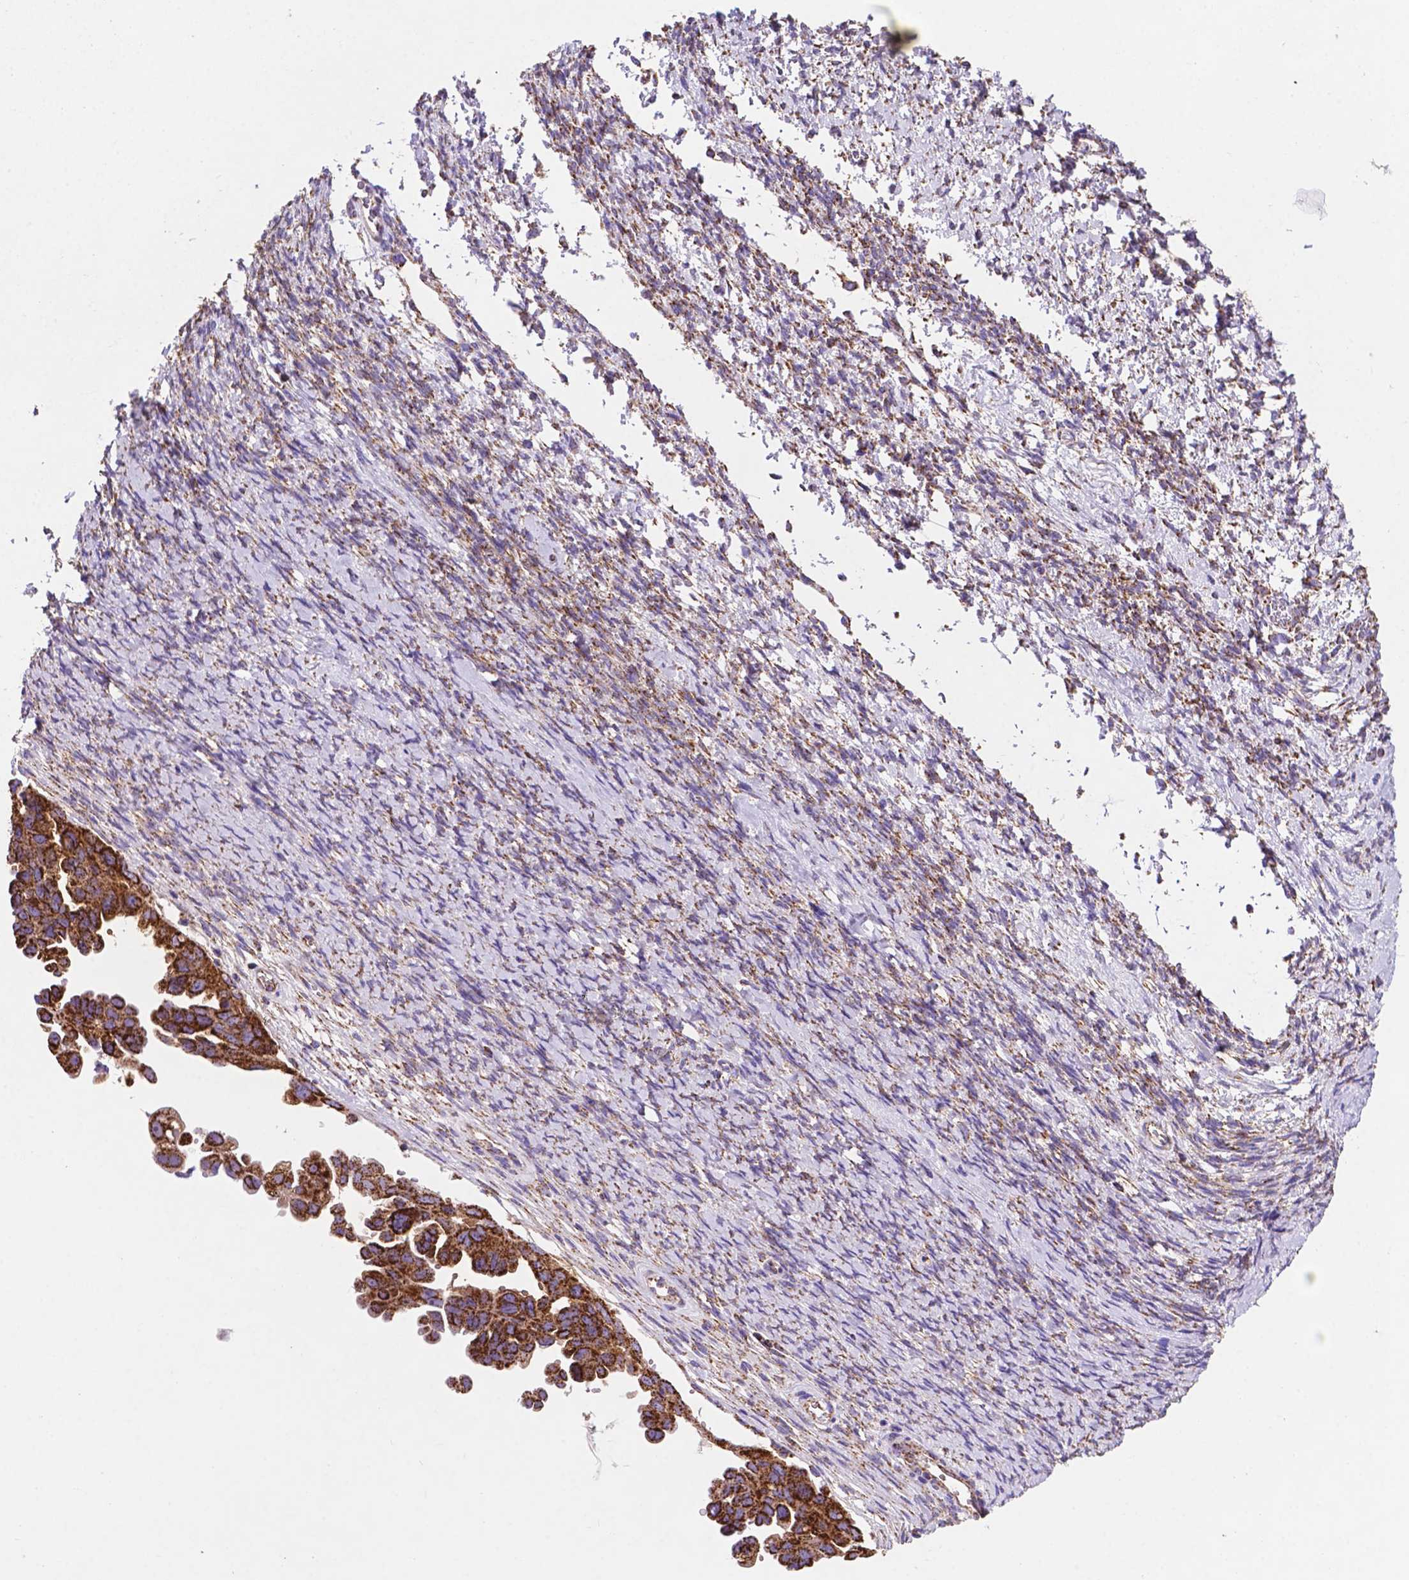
{"staining": {"intensity": "strong", "quantity": ">75%", "location": "cytoplasmic/membranous"}, "tissue": "ovarian cancer", "cell_type": "Tumor cells", "image_type": "cancer", "snomed": [{"axis": "morphology", "description": "Cystadenocarcinoma, serous, NOS"}, {"axis": "topography", "description": "Ovary"}], "caption": "Serous cystadenocarcinoma (ovarian) tissue shows strong cytoplasmic/membranous positivity in approximately >75% of tumor cells The protein is stained brown, and the nuclei are stained in blue (DAB IHC with brightfield microscopy, high magnification).", "gene": "HSPD1", "patient": {"sex": "female", "age": 53}}